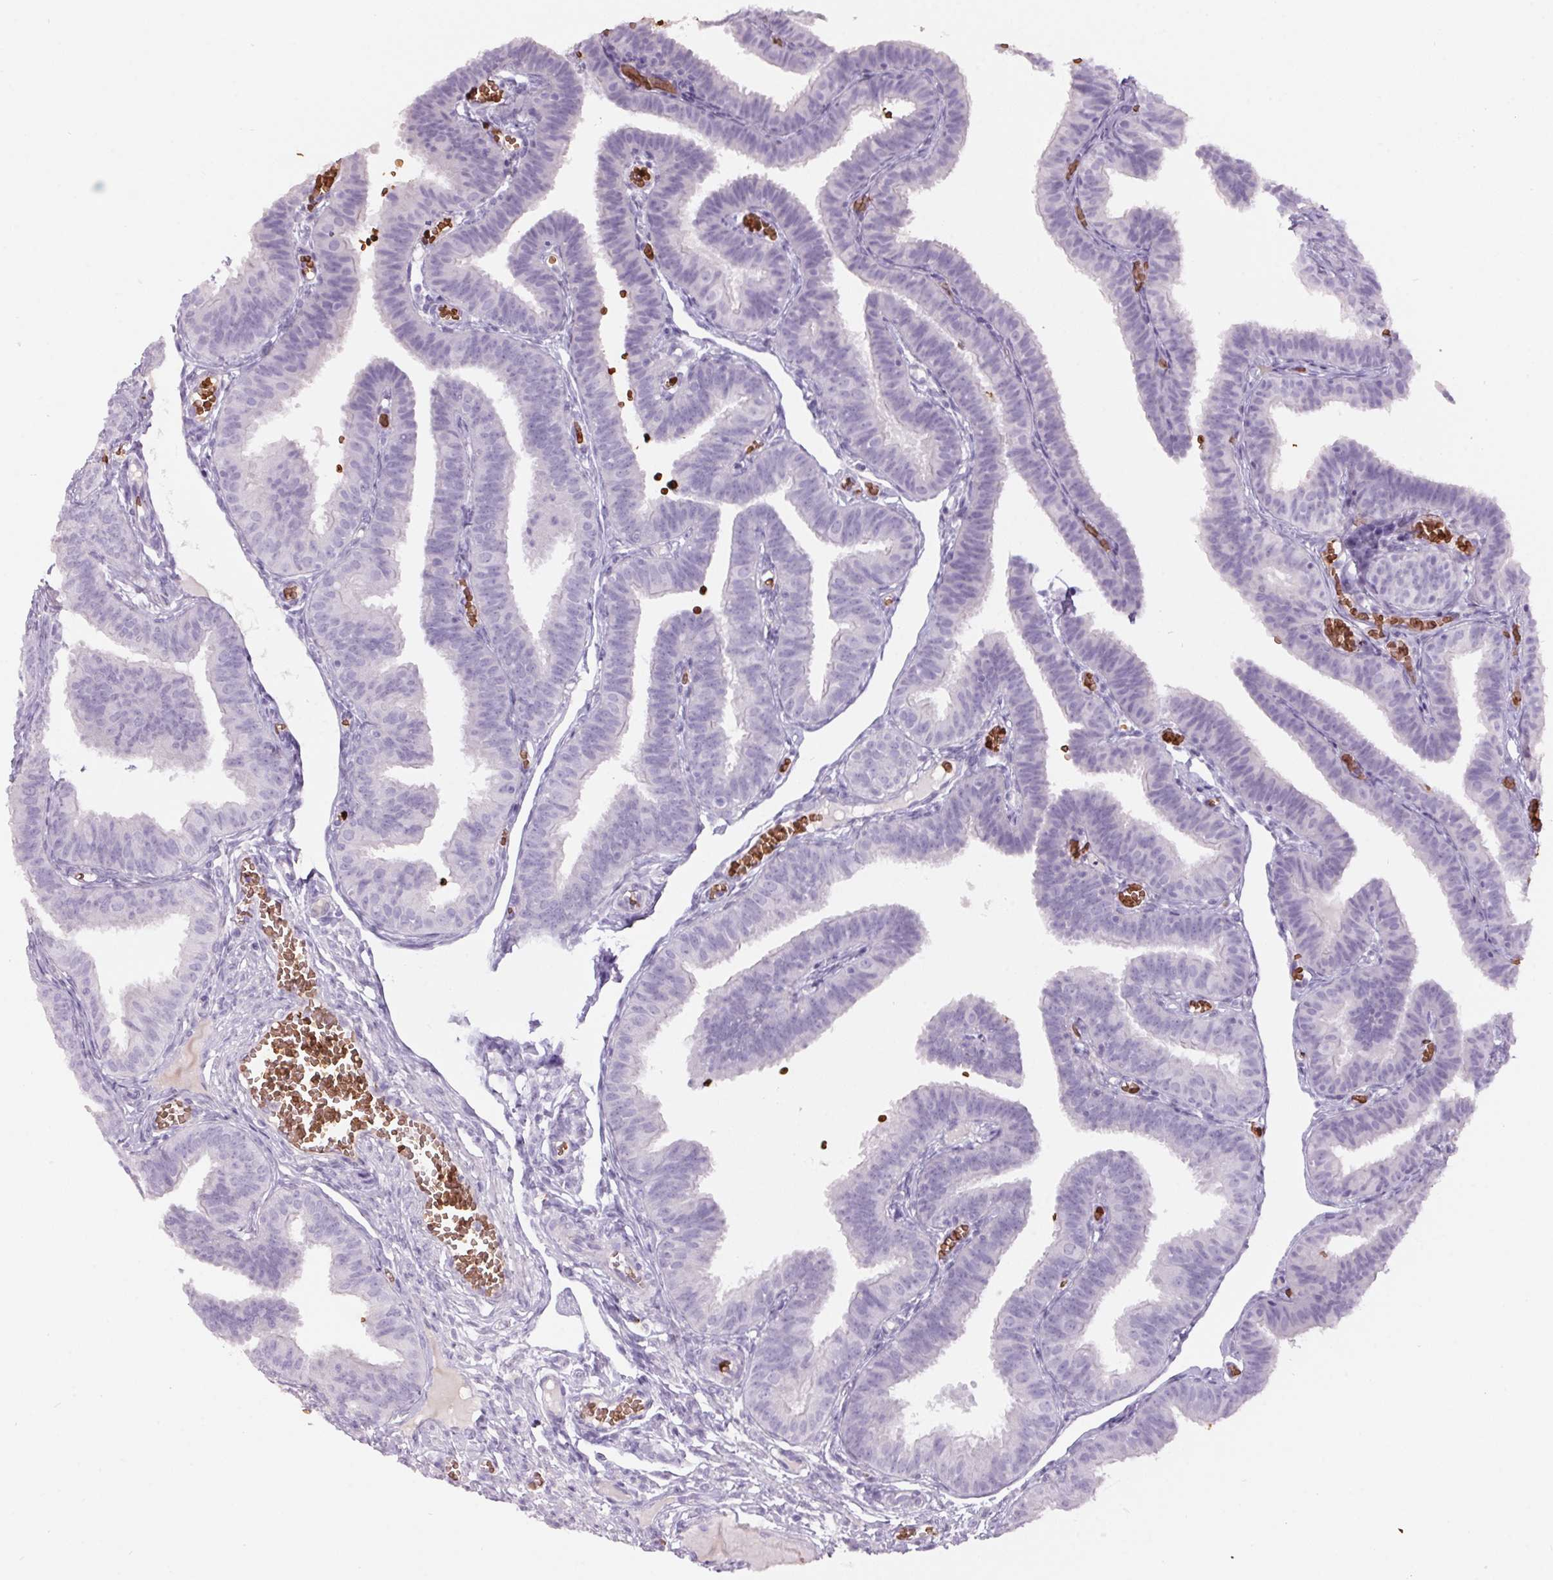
{"staining": {"intensity": "moderate", "quantity": "<25%", "location": "cytoplasmic/membranous"}, "tissue": "fallopian tube", "cell_type": "Glandular cells", "image_type": "normal", "snomed": [{"axis": "morphology", "description": "Normal tissue, NOS"}, {"axis": "topography", "description": "Fallopian tube"}], "caption": "Protein expression analysis of normal fallopian tube exhibits moderate cytoplasmic/membranous staining in about <25% of glandular cells.", "gene": "HBQ1", "patient": {"sex": "female", "age": 25}}